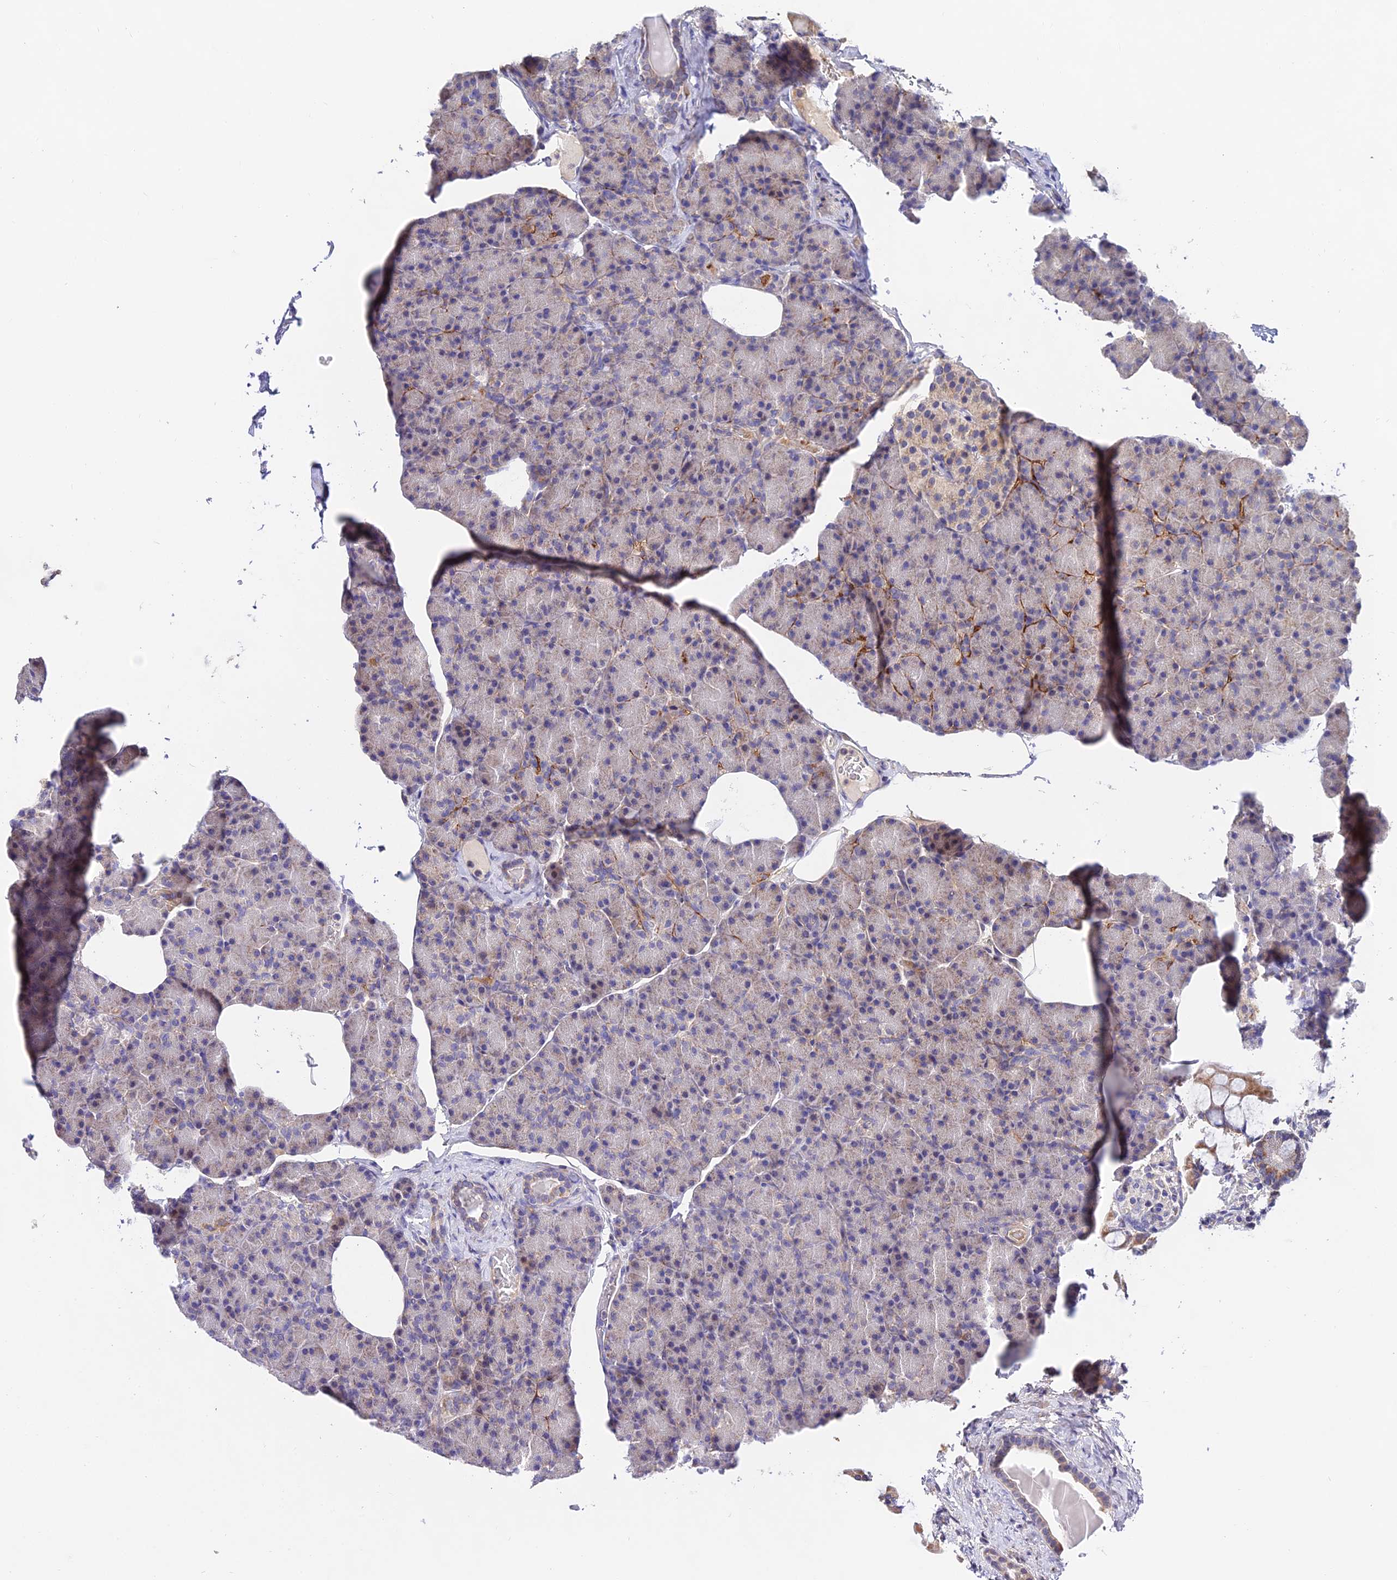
{"staining": {"intensity": "moderate", "quantity": "<25%", "location": "cytoplasmic/membranous"}, "tissue": "pancreas", "cell_type": "Exocrine glandular cells", "image_type": "normal", "snomed": [{"axis": "morphology", "description": "Normal tissue, NOS"}, {"axis": "topography", "description": "Pancreas"}], "caption": "Pancreas stained with DAB (3,3'-diaminobenzidine) immunohistochemistry (IHC) exhibits low levels of moderate cytoplasmic/membranous expression in about <25% of exocrine glandular cells.", "gene": "WDR5B", "patient": {"sex": "female", "age": 43}}